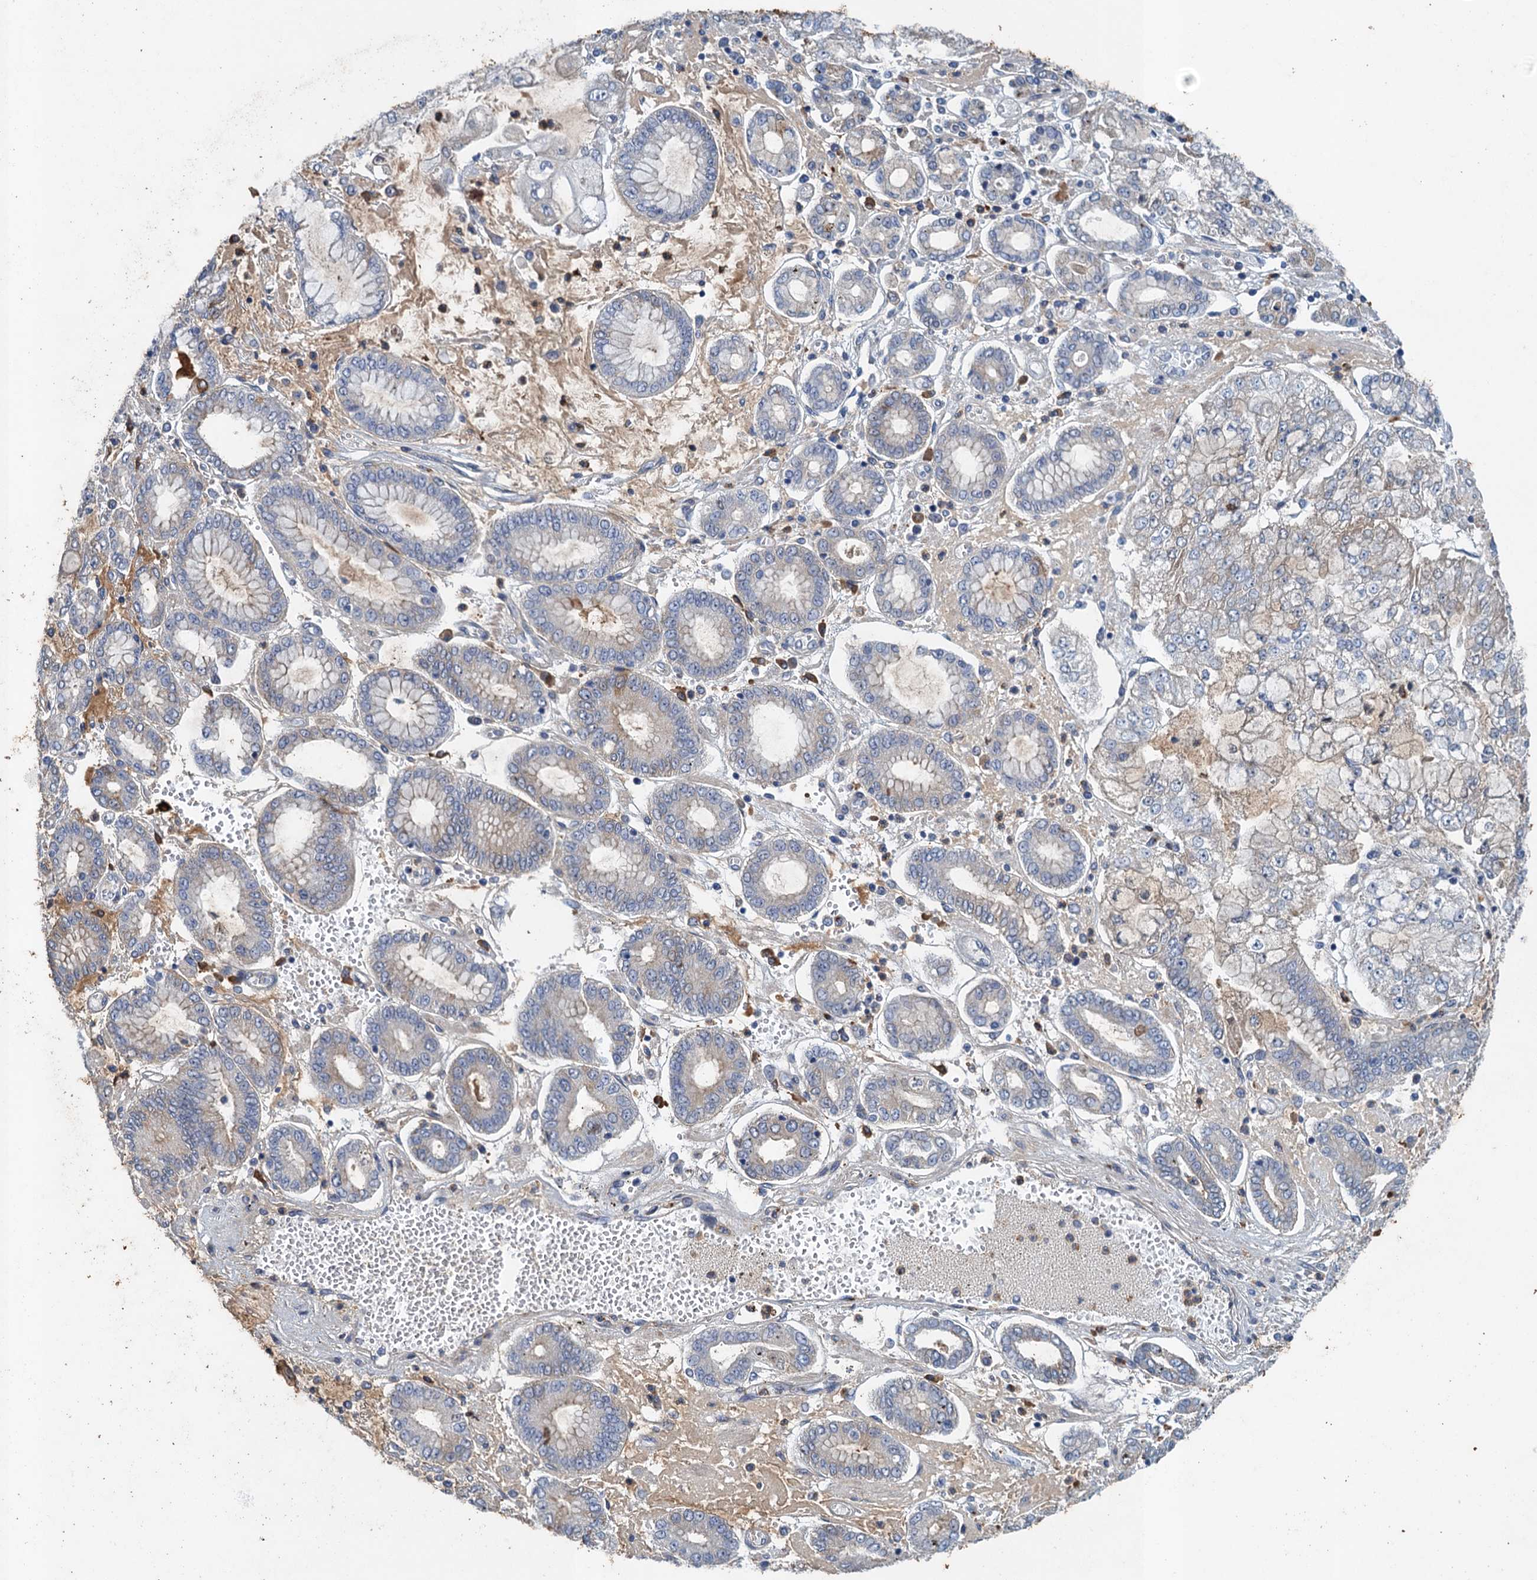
{"staining": {"intensity": "negative", "quantity": "none", "location": "none"}, "tissue": "stomach cancer", "cell_type": "Tumor cells", "image_type": "cancer", "snomed": [{"axis": "morphology", "description": "Adenocarcinoma, NOS"}, {"axis": "topography", "description": "Stomach"}], "caption": "High power microscopy micrograph of an IHC micrograph of stomach cancer, revealing no significant staining in tumor cells.", "gene": "TPCN1", "patient": {"sex": "male", "age": 76}}